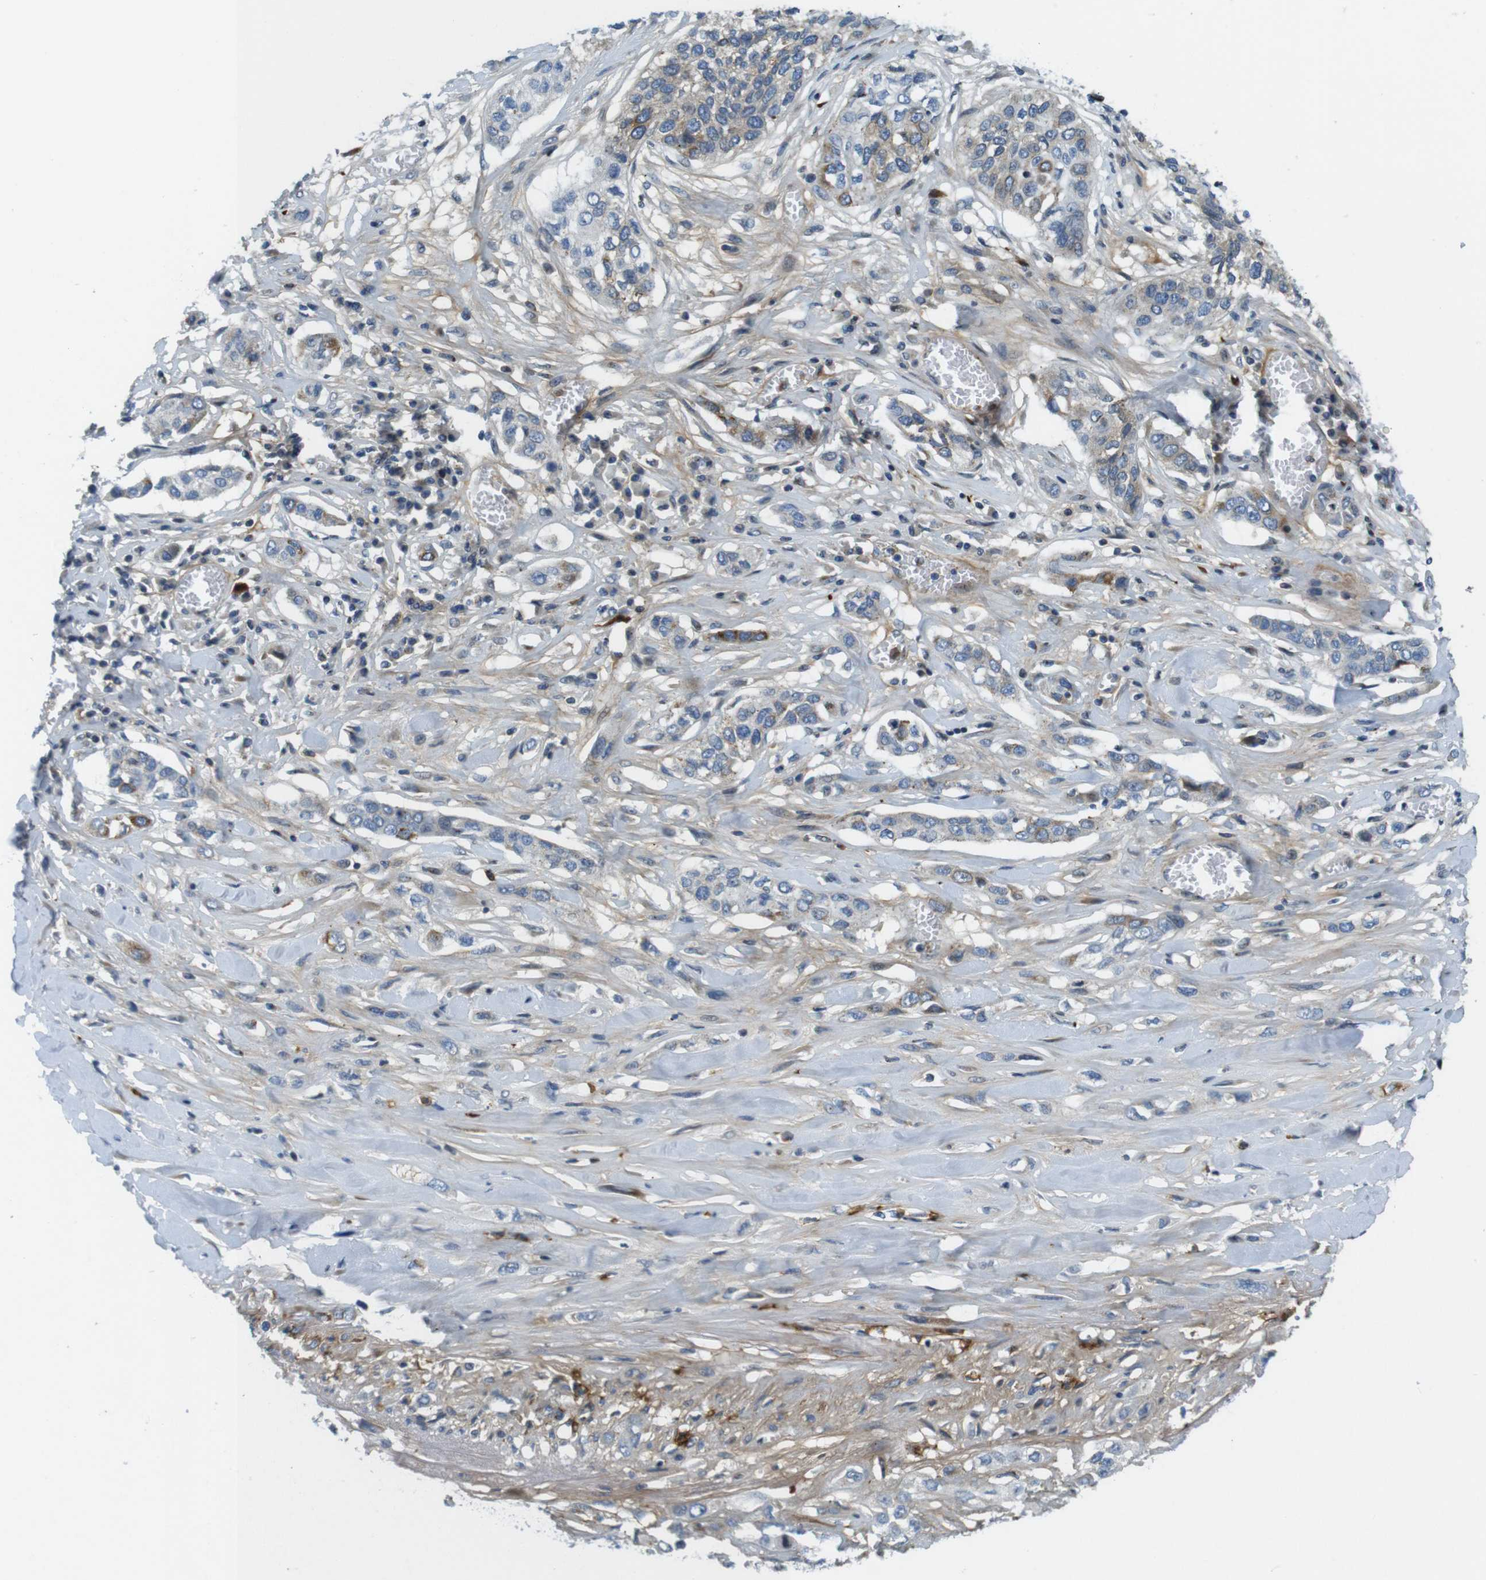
{"staining": {"intensity": "weak", "quantity": "25%-75%", "location": "cytoplasmic/membranous"}, "tissue": "lung cancer", "cell_type": "Tumor cells", "image_type": "cancer", "snomed": [{"axis": "morphology", "description": "Squamous cell carcinoma, NOS"}, {"axis": "topography", "description": "Lung"}], "caption": "An immunohistochemistry (IHC) photomicrograph of tumor tissue is shown. Protein staining in brown labels weak cytoplasmic/membranous positivity in lung cancer (squamous cell carcinoma) within tumor cells.", "gene": "ZDHHC3", "patient": {"sex": "male", "age": 71}}